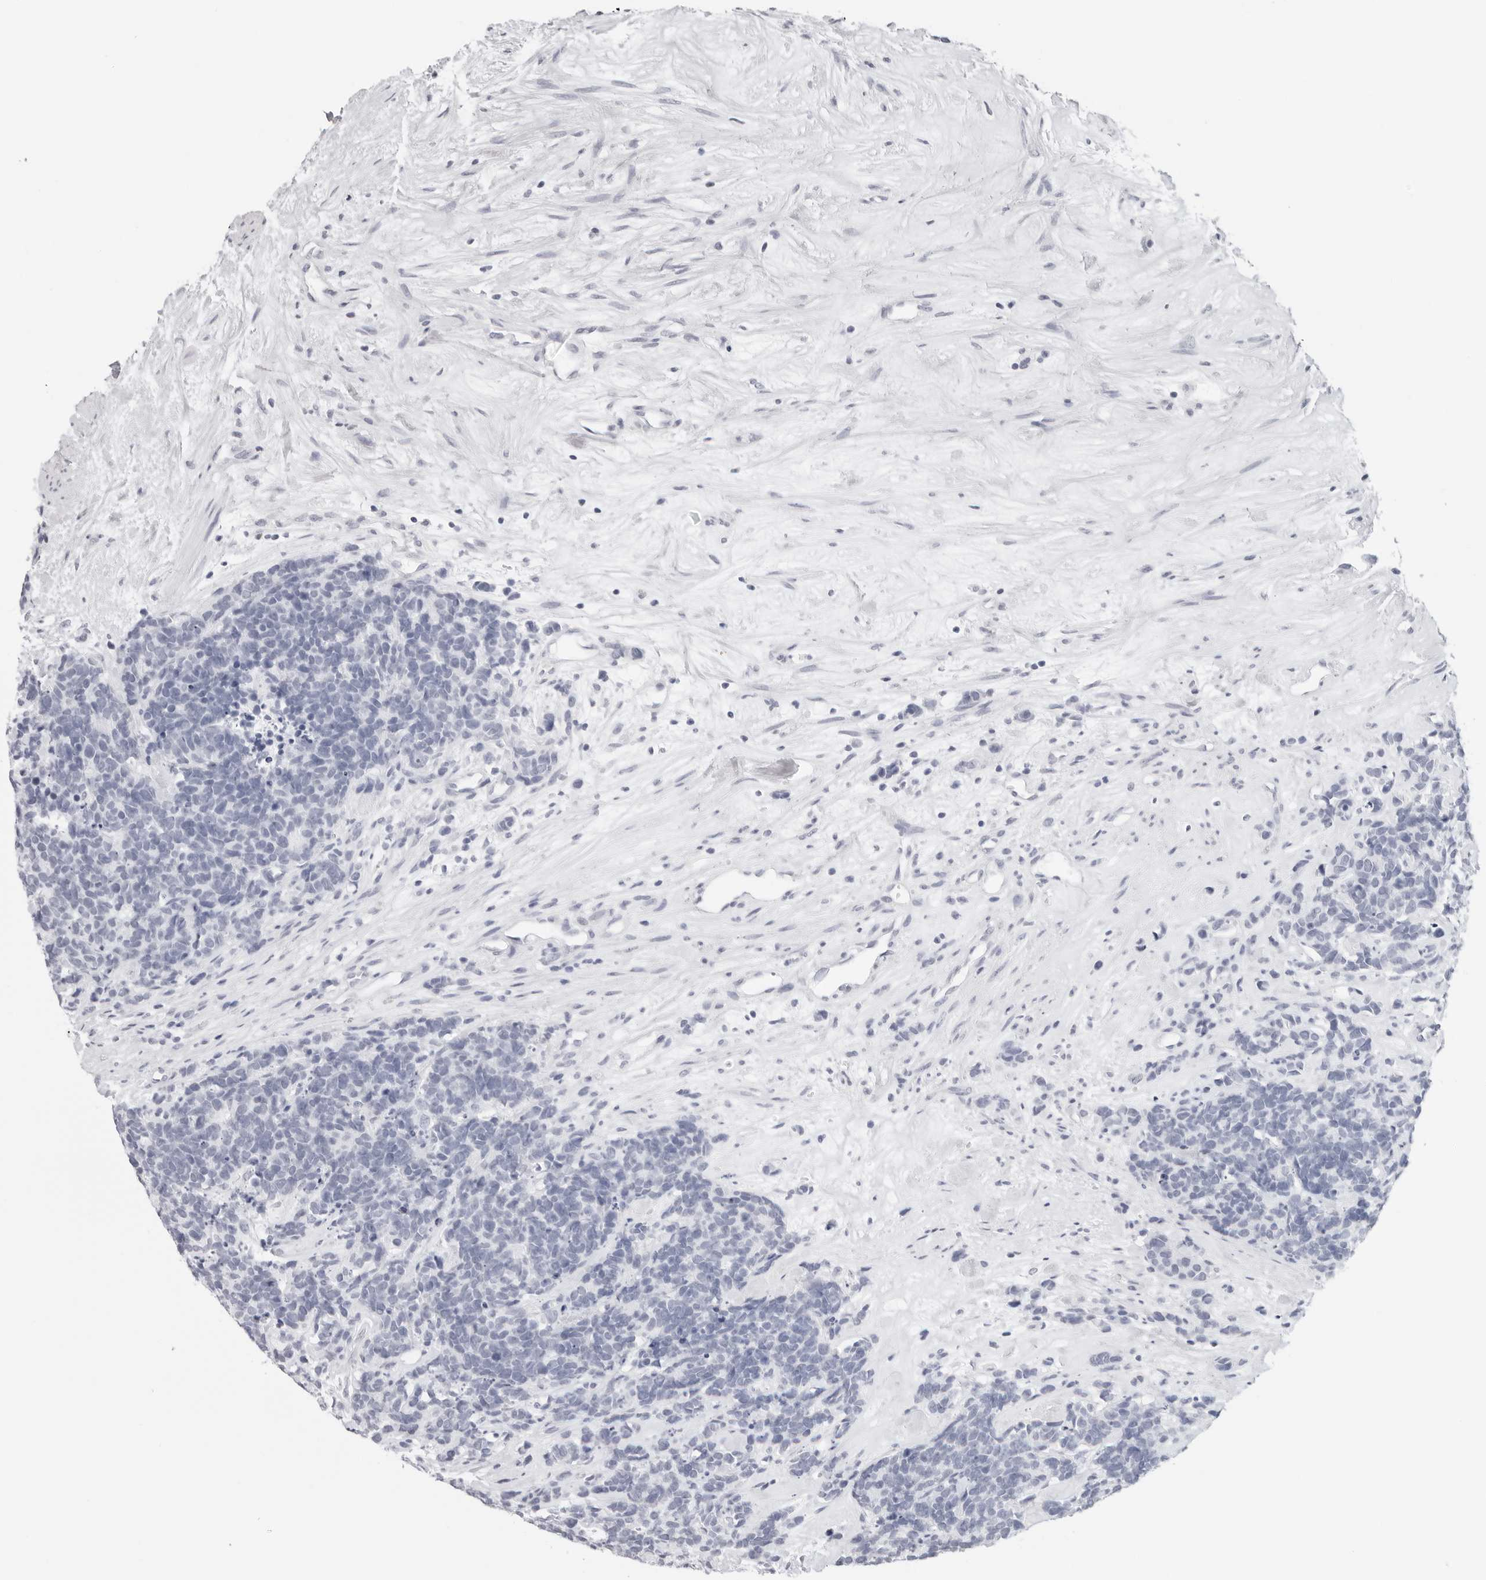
{"staining": {"intensity": "negative", "quantity": "none", "location": "none"}, "tissue": "carcinoid", "cell_type": "Tumor cells", "image_type": "cancer", "snomed": [{"axis": "morphology", "description": "Carcinoma, NOS"}, {"axis": "morphology", "description": "Carcinoid, malignant, NOS"}, {"axis": "topography", "description": "Urinary bladder"}], "caption": "Protein analysis of malignant carcinoid reveals no significant positivity in tumor cells.", "gene": "AGMAT", "patient": {"sex": "male", "age": 57}}